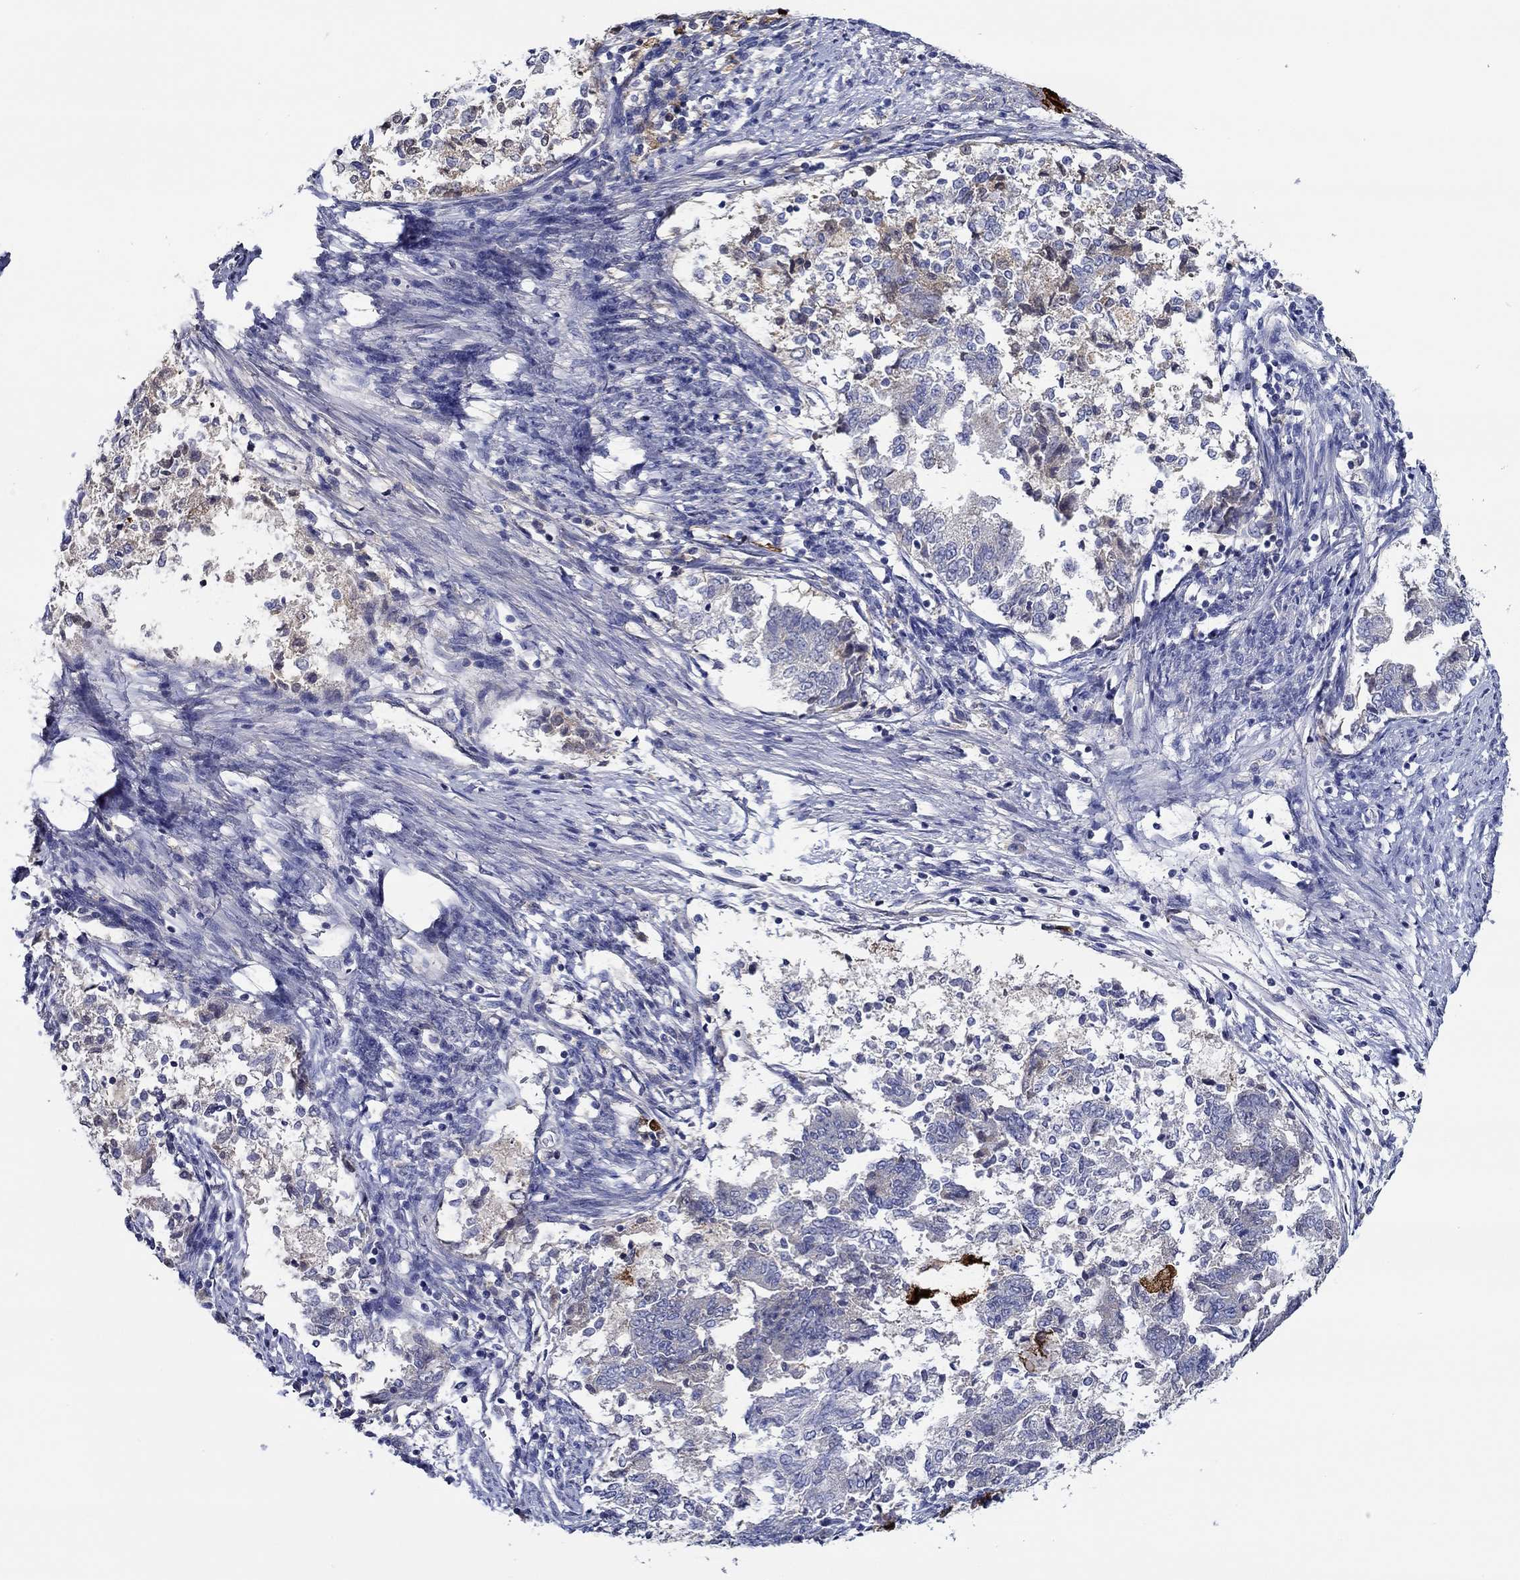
{"staining": {"intensity": "weak", "quantity": "<25%", "location": "cytoplasmic/membranous"}, "tissue": "endometrial cancer", "cell_type": "Tumor cells", "image_type": "cancer", "snomed": [{"axis": "morphology", "description": "Adenocarcinoma, NOS"}, {"axis": "topography", "description": "Endometrium"}], "caption": "Protein analysis of adenocarcinoma (endometrial) demonstrates no significant positivity in tumor cells.", "gene": "CHIT1", "patient": {"sex": "female", "age": 65}}